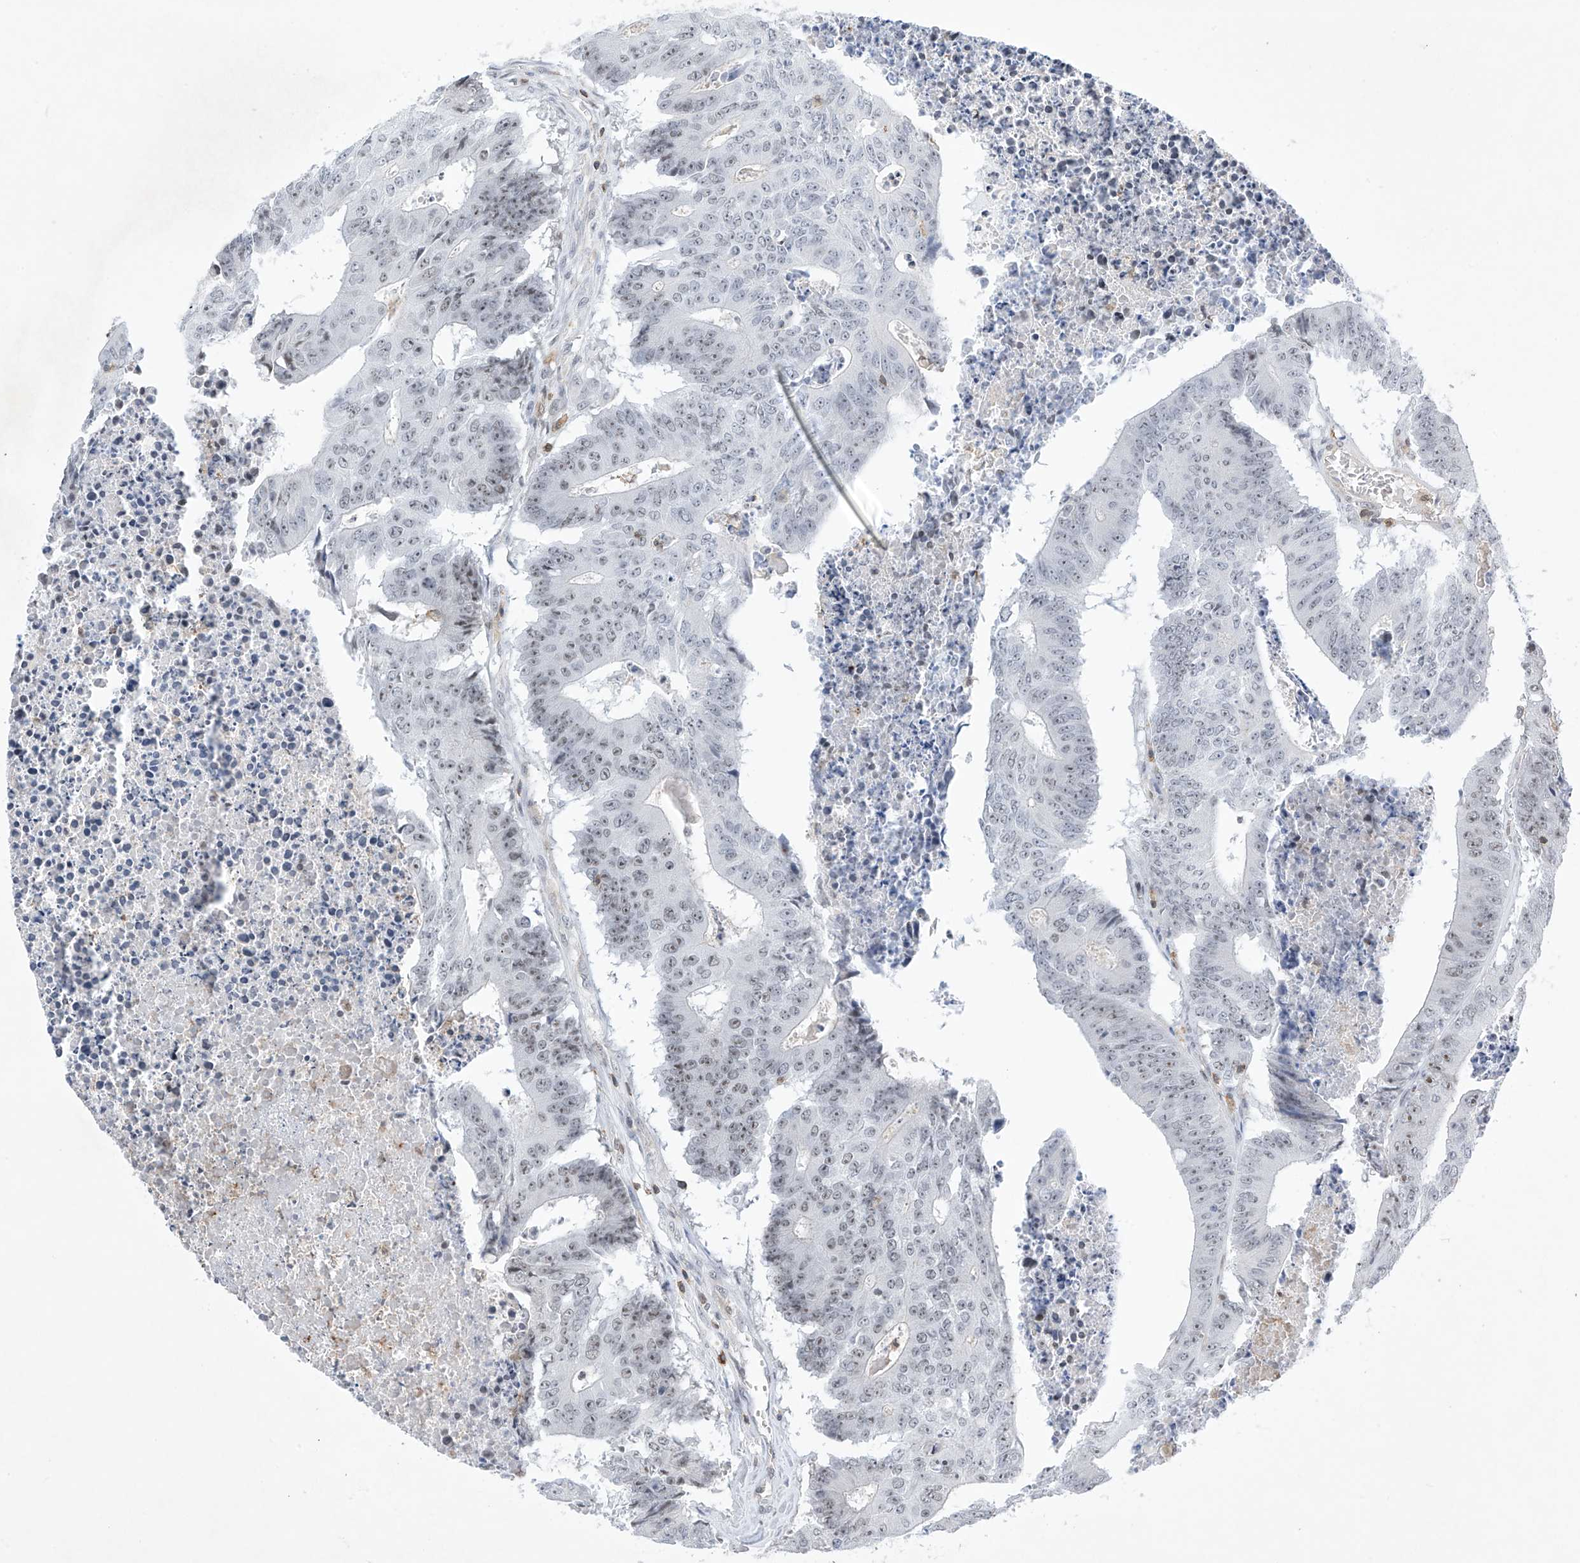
{"staining": {"intensity": "weak", "quantity": "25%-75%", "location": "nuclear"}, "tissue": "colorectal cancer", "cell_type": "Tumor cells", "image_type": "cancer", "snomed": [{"axis": "morphology", "description": "Adenocarcinoma, NOS"}, {"axis": "topography", "description": "Colon"}], "caption": "Protein expression analysis of human adenocarcinoma (colorectal) reveals weak nuclear expression in approximately 25%-75% of tumor cells. Immunohistochemistry (ihc) stains the protein of interest in brown and the nuclei are stained blue.", "gene": "MSL3", "patient": {"sex": "male", "age": 87}}